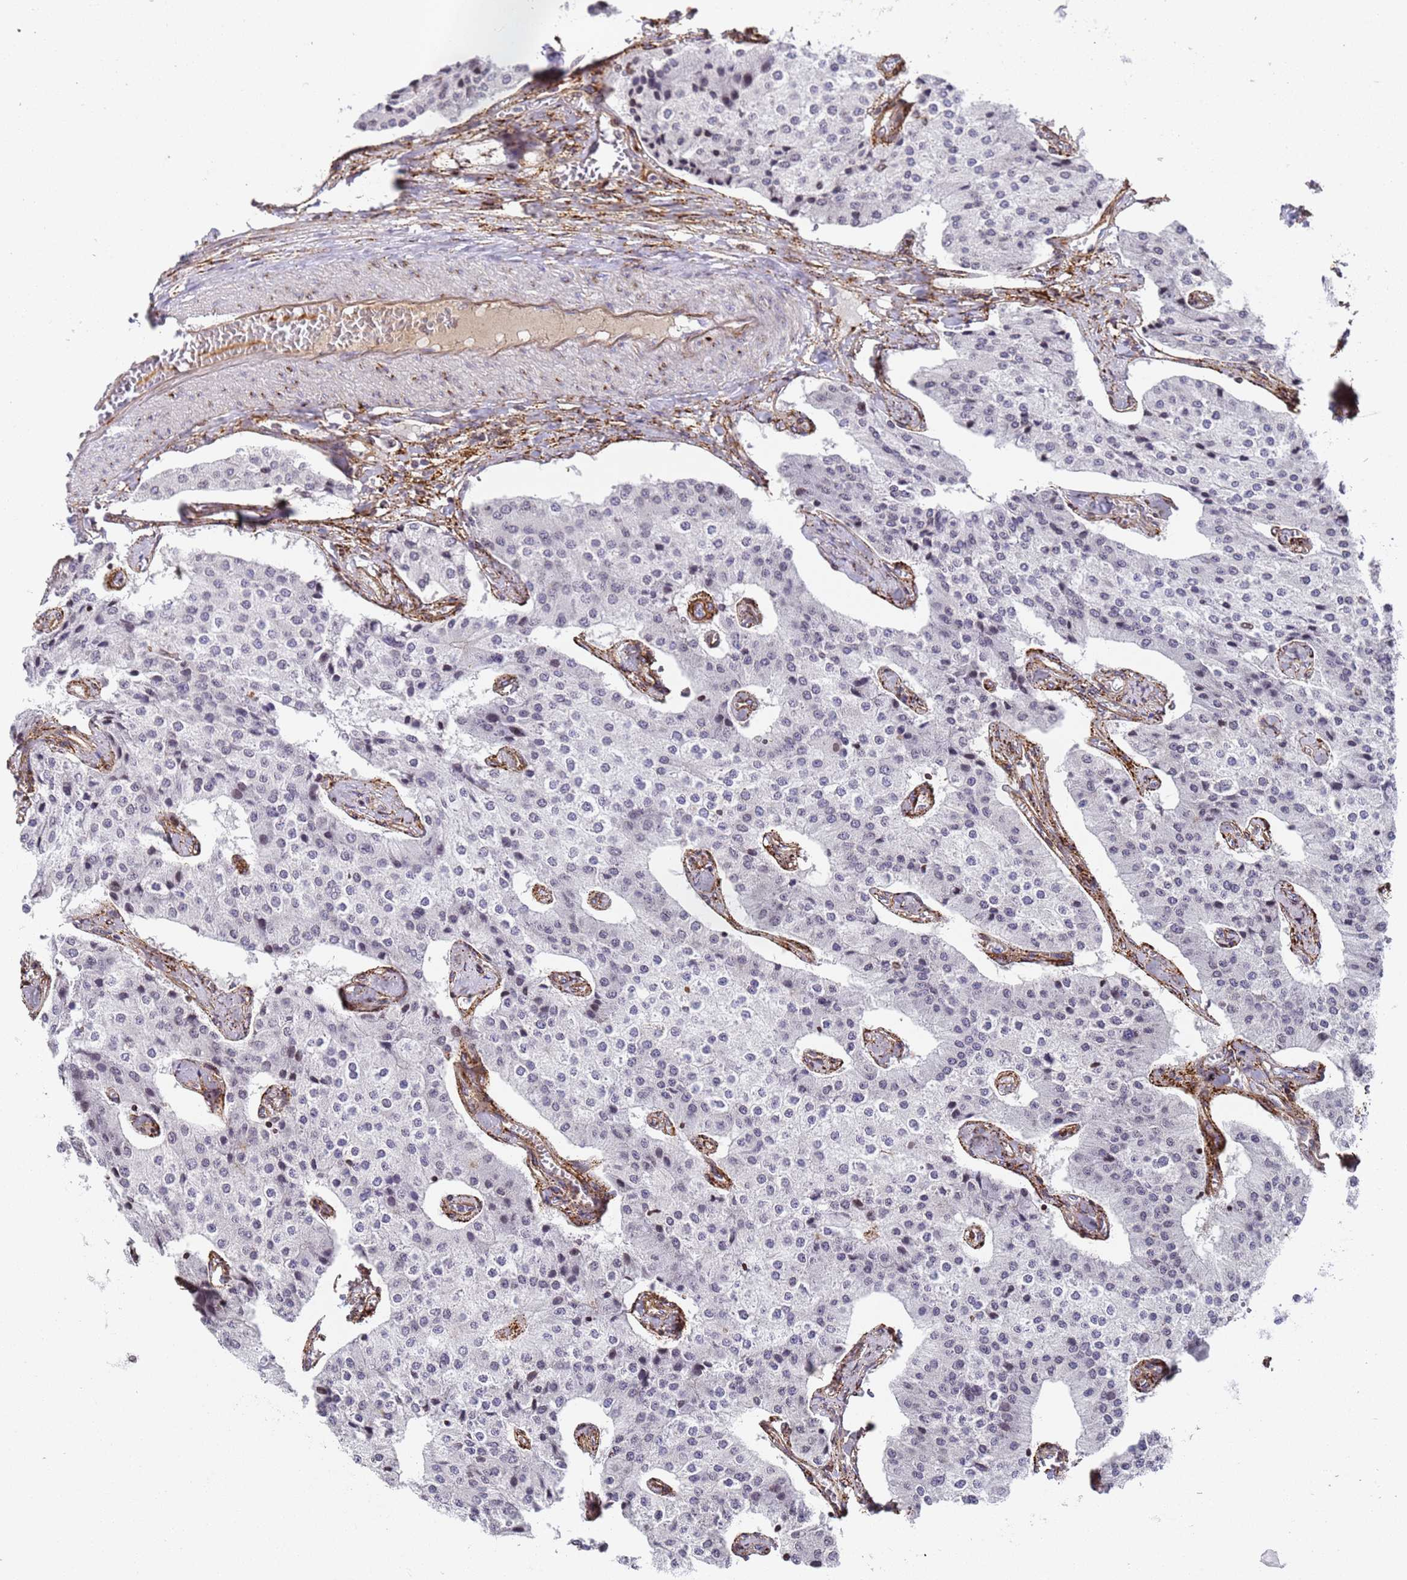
{"staining": {"intensity": "negative", "quantity": "none", "location": "none"}, "tissue": "carcinoid", "cell_type": "Tumor cells", "image_type": "cancer", "snomed": [{"axis": "morphology", "description": "Carcinoid, malignant, NOS"}, {"axis": "topography", "description": "Colon"}], "caption": "This is an IHC histopathology image of carcinoid (malignant). There is no staining in tumor cells.", "gene": "IGFBP7", "patient": {"sex": "female", "age": 52}}